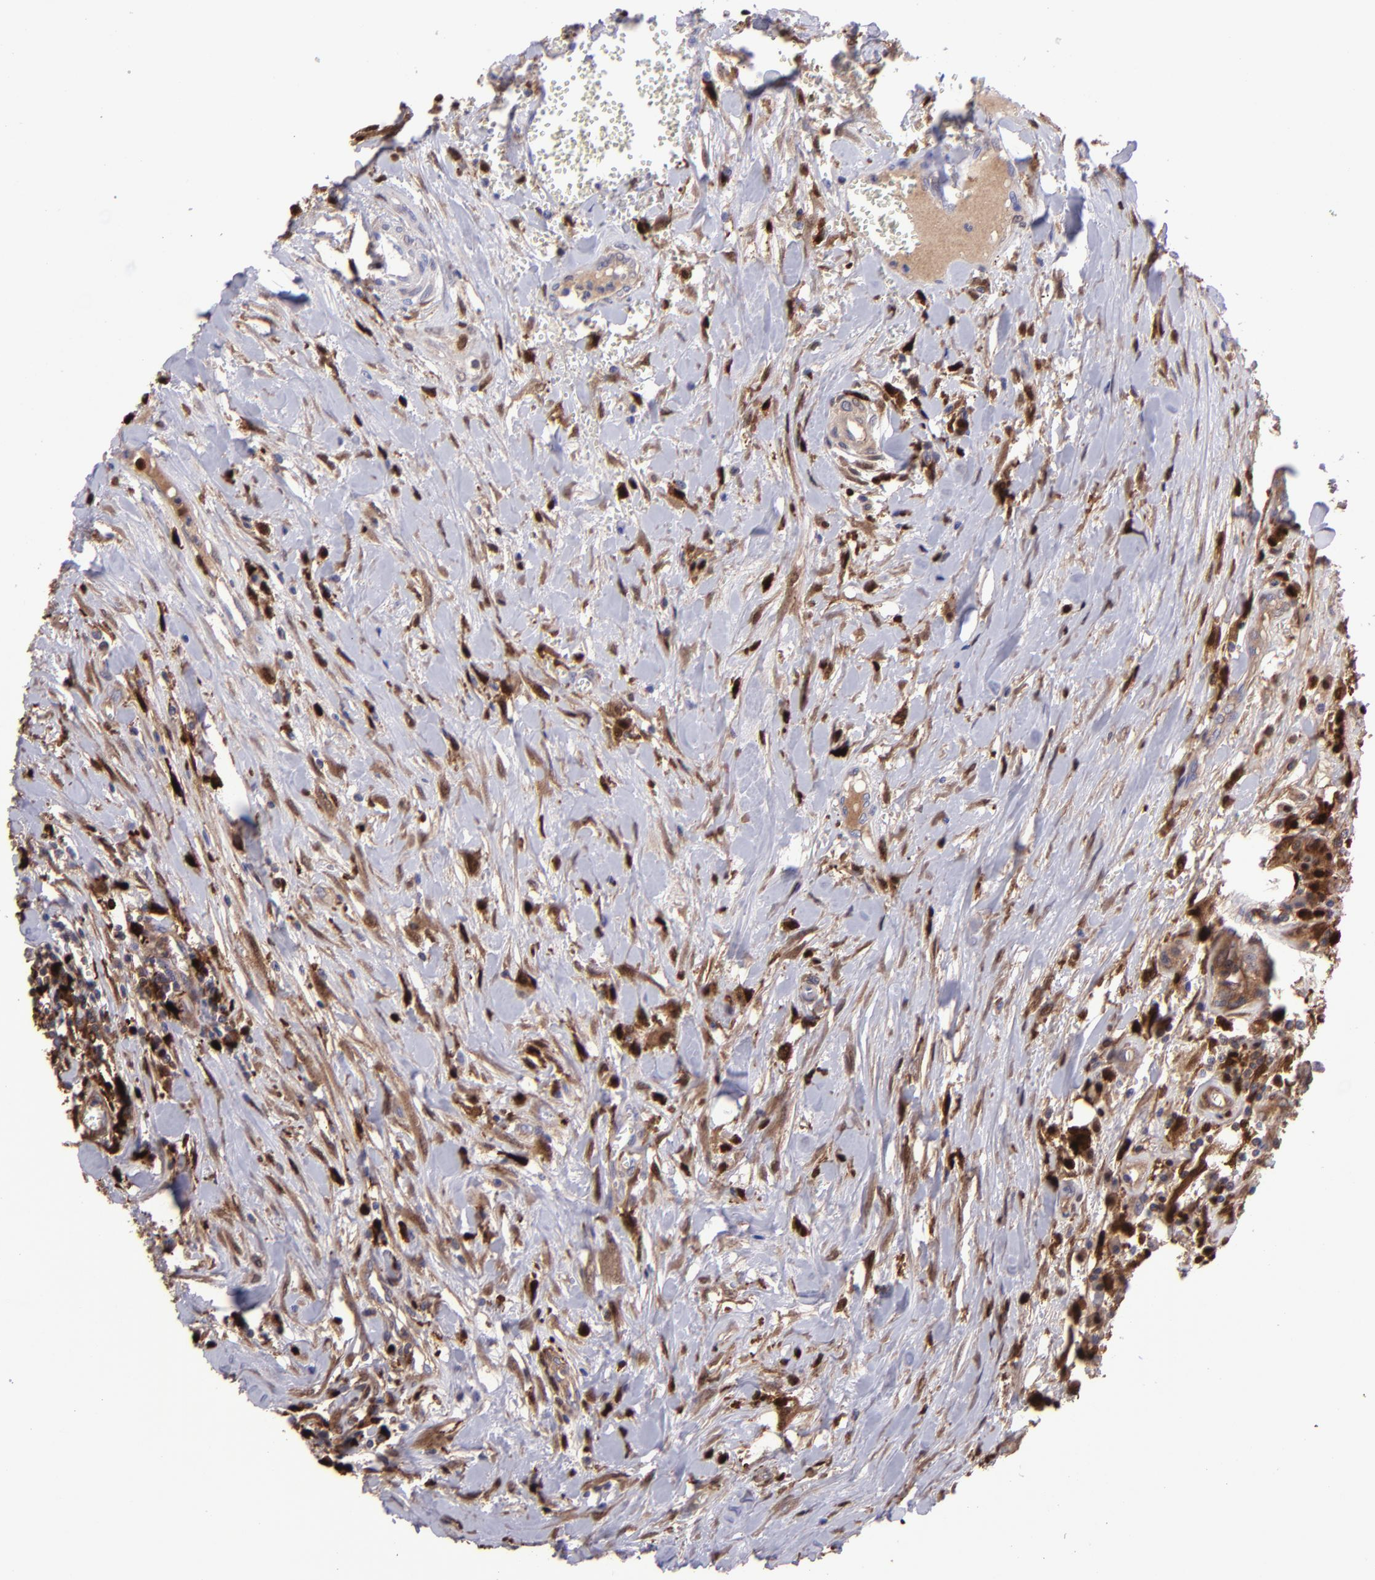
{"staining": {"intensity": "strong", "quantity": ">75%", "location": "cytoplasmic/membranous,nuclear"}, "tissue": "head and neck cancer", "cell_type": "Tumor cells", "image_type": "cancer", "snomed": [{"axis": "morphology", "description": "Squamous cell carcinoma, NOS"}, {"axis": "morphology", "description": "Squamous cell carcinoma, metastatic, NOS"}, {"axis": "topography", "description": "Lymph node"}, {"axis": "topography", "description": "Salivary gland"}, {"axis": "topography", "description": "Head-Neck"}], "caption": "IHC (DAB (3,3'-diaminobenzidine)) staining of head and neck cancer displays strong cytoplasmic/membranous and nuclear protein expression in about >75% of tumor cells.", "gene": "TYMP", "patient": {"sex": "female", "age": 74}}